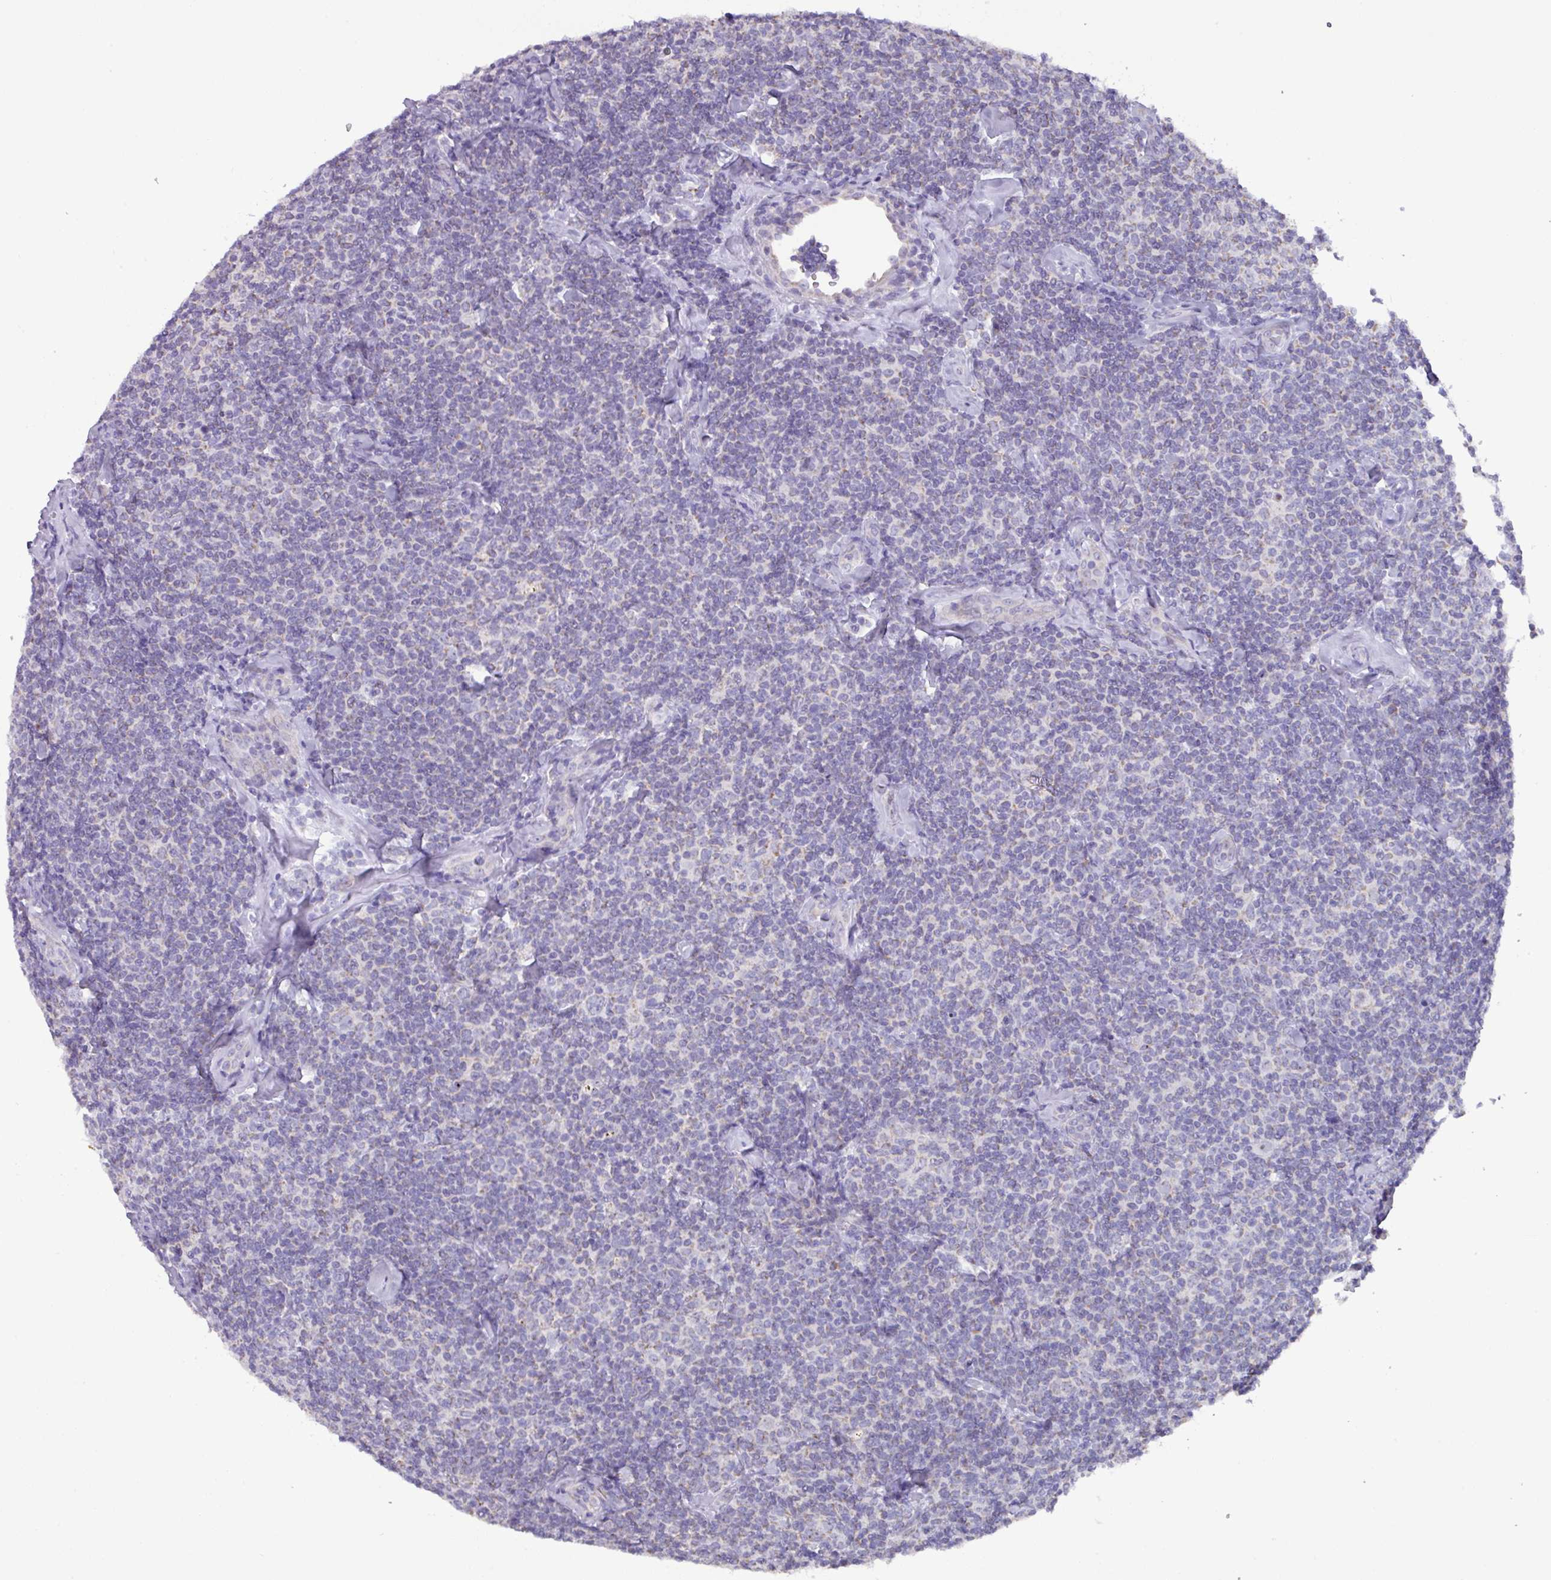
{"staining": {"intensity": "negative", "quantity": "none", "location": "none"}, "tissue": "lymphoma", "cell_type": "Tumor cells", "image_type": "cancer", "snomed": [{"axis": "morphology", "description": "Malignant lymphoma, non-Hodgkin's type, Low grade"}, {"axis": "topography", "description": "Lymph node"}], "caption": "High magnification brightfield microscopy of lymphoma stained with DAB (3,3'-diaminobenzidine) (brown) and counterstained with hematoxylin (blue): tumor cells show no significant staining.", "gene": "MT-ND4", "patient": {"sex": "female", "age": 56}}